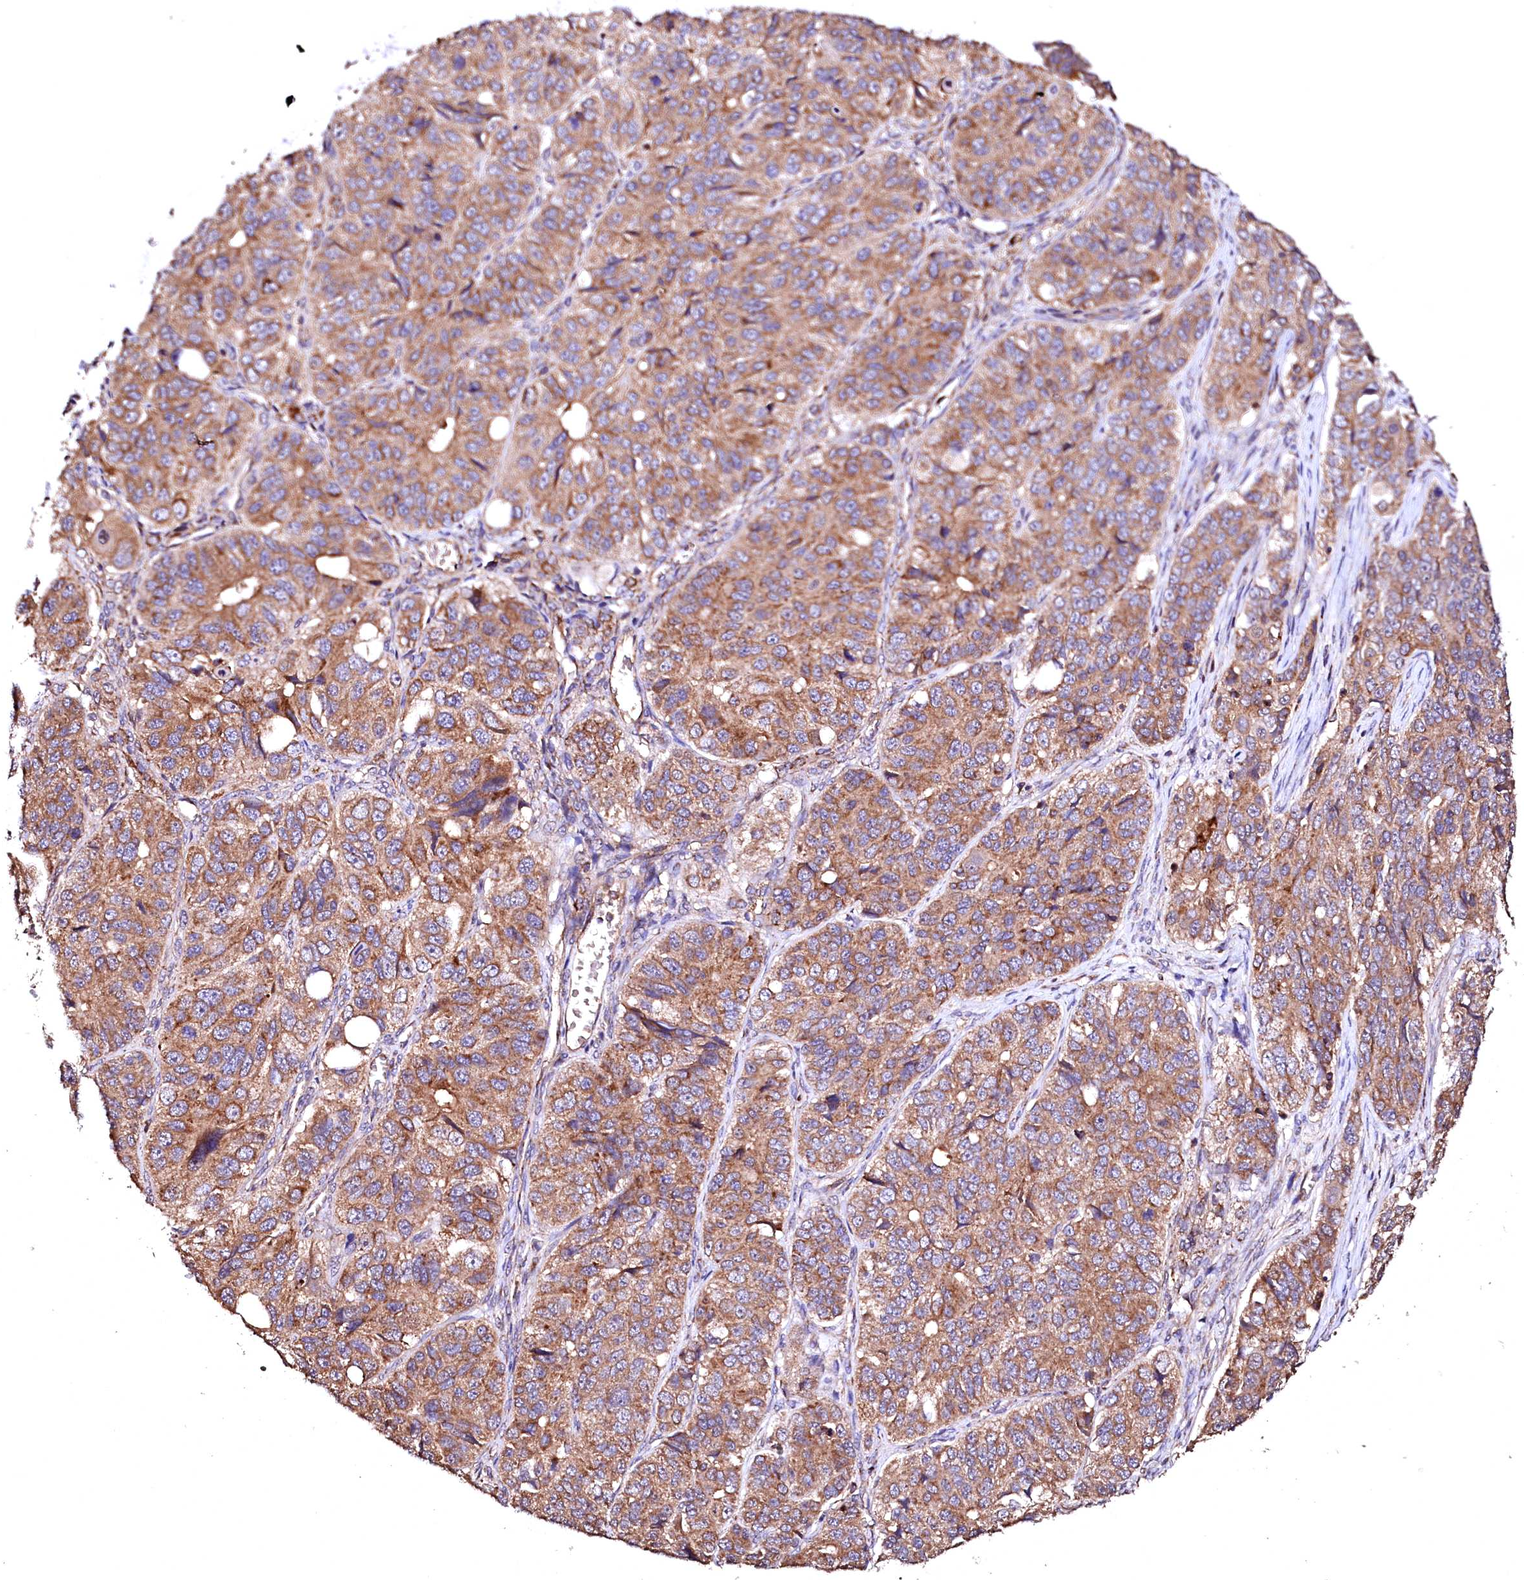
{"staining": {"intensity": "strong", "quantity": ">75%", "location": "cytoplasmic/membranous"}, "tissue": "ovarian cancer", "cell_type": "Tumor cells", "image_type": "cancer", "snomed": [{"axis": "morphology", "description": "Carcinoma, endometroid"}, {"axis": "topography", "description": "Ovary"}], "caption": "Immunohistochemistry staining of endometroid carcinoma (ovarian), which displays high levels of strong cytoplasmic/membranous staining in about >75% of tumor cells indicating strong cytoplasmic/membranous protein expression. The staining was performed using DAB (3,3'-diaminobenzidine) (brown) for protein detection and nuclei were counterstained in hematoxylin (blue).", "gene": "ST3GAL1", "patient": {"sex": "female", "age": 51}}